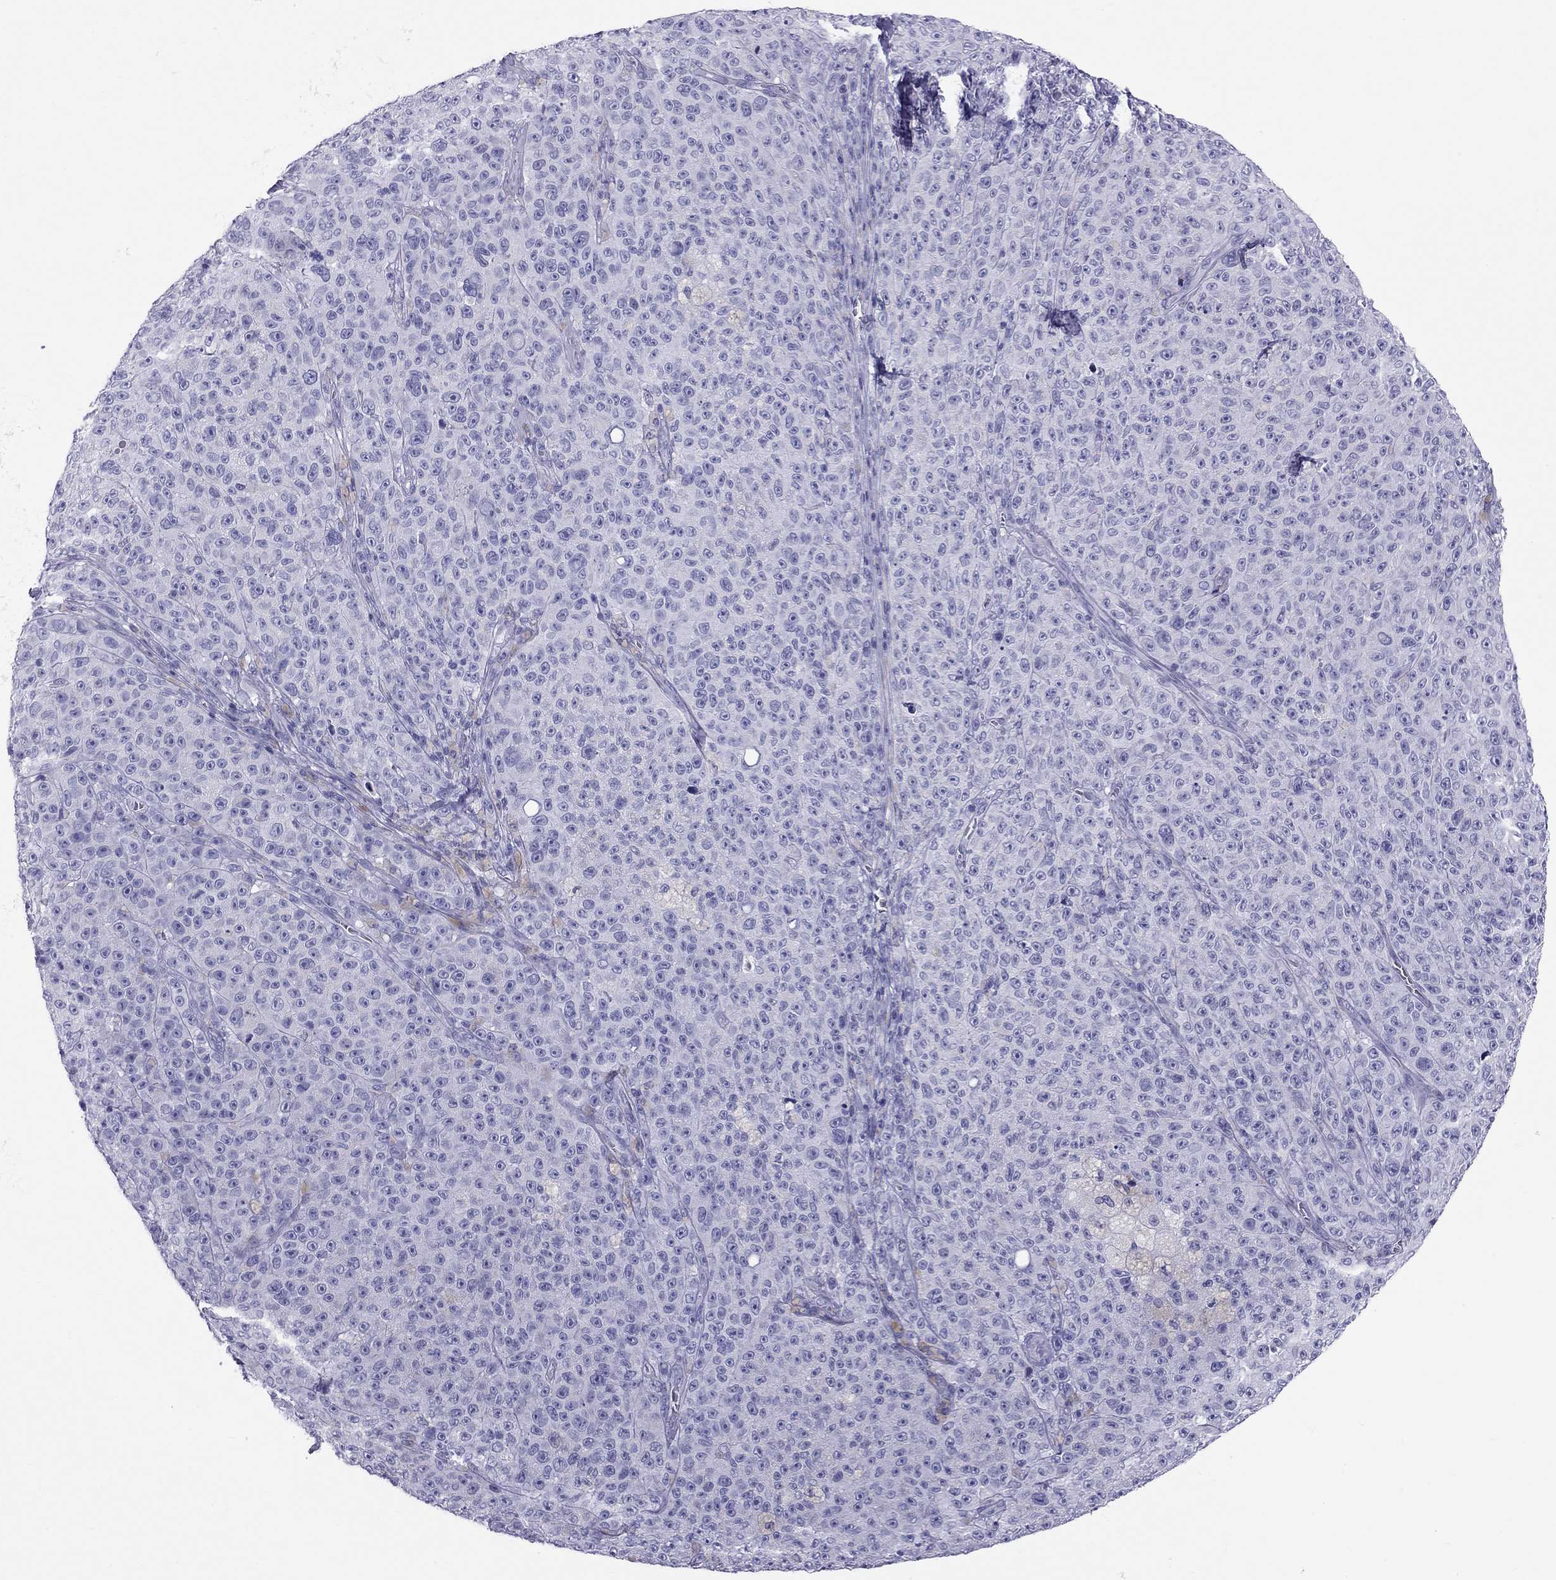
{"staining": {"intensity": "negative", "quantity": "none", "location": "none"}, "tissue": "melanoma", "cell_type": "Tumor cells", "image_type": "cancer", "snomed": [{"axis": "morphology", "description": "Malignant melanoma, NOS"}, {"axis": "topography", "description": "Skin"}], "caption": "DAB (3,3'-diaminobenzidine) immunohistochemical staining of human malignant melanoma displays no significant positivity in tumor cells.", "gene": "TRPM3", "patient": {"sex": "female", "age": 82}}